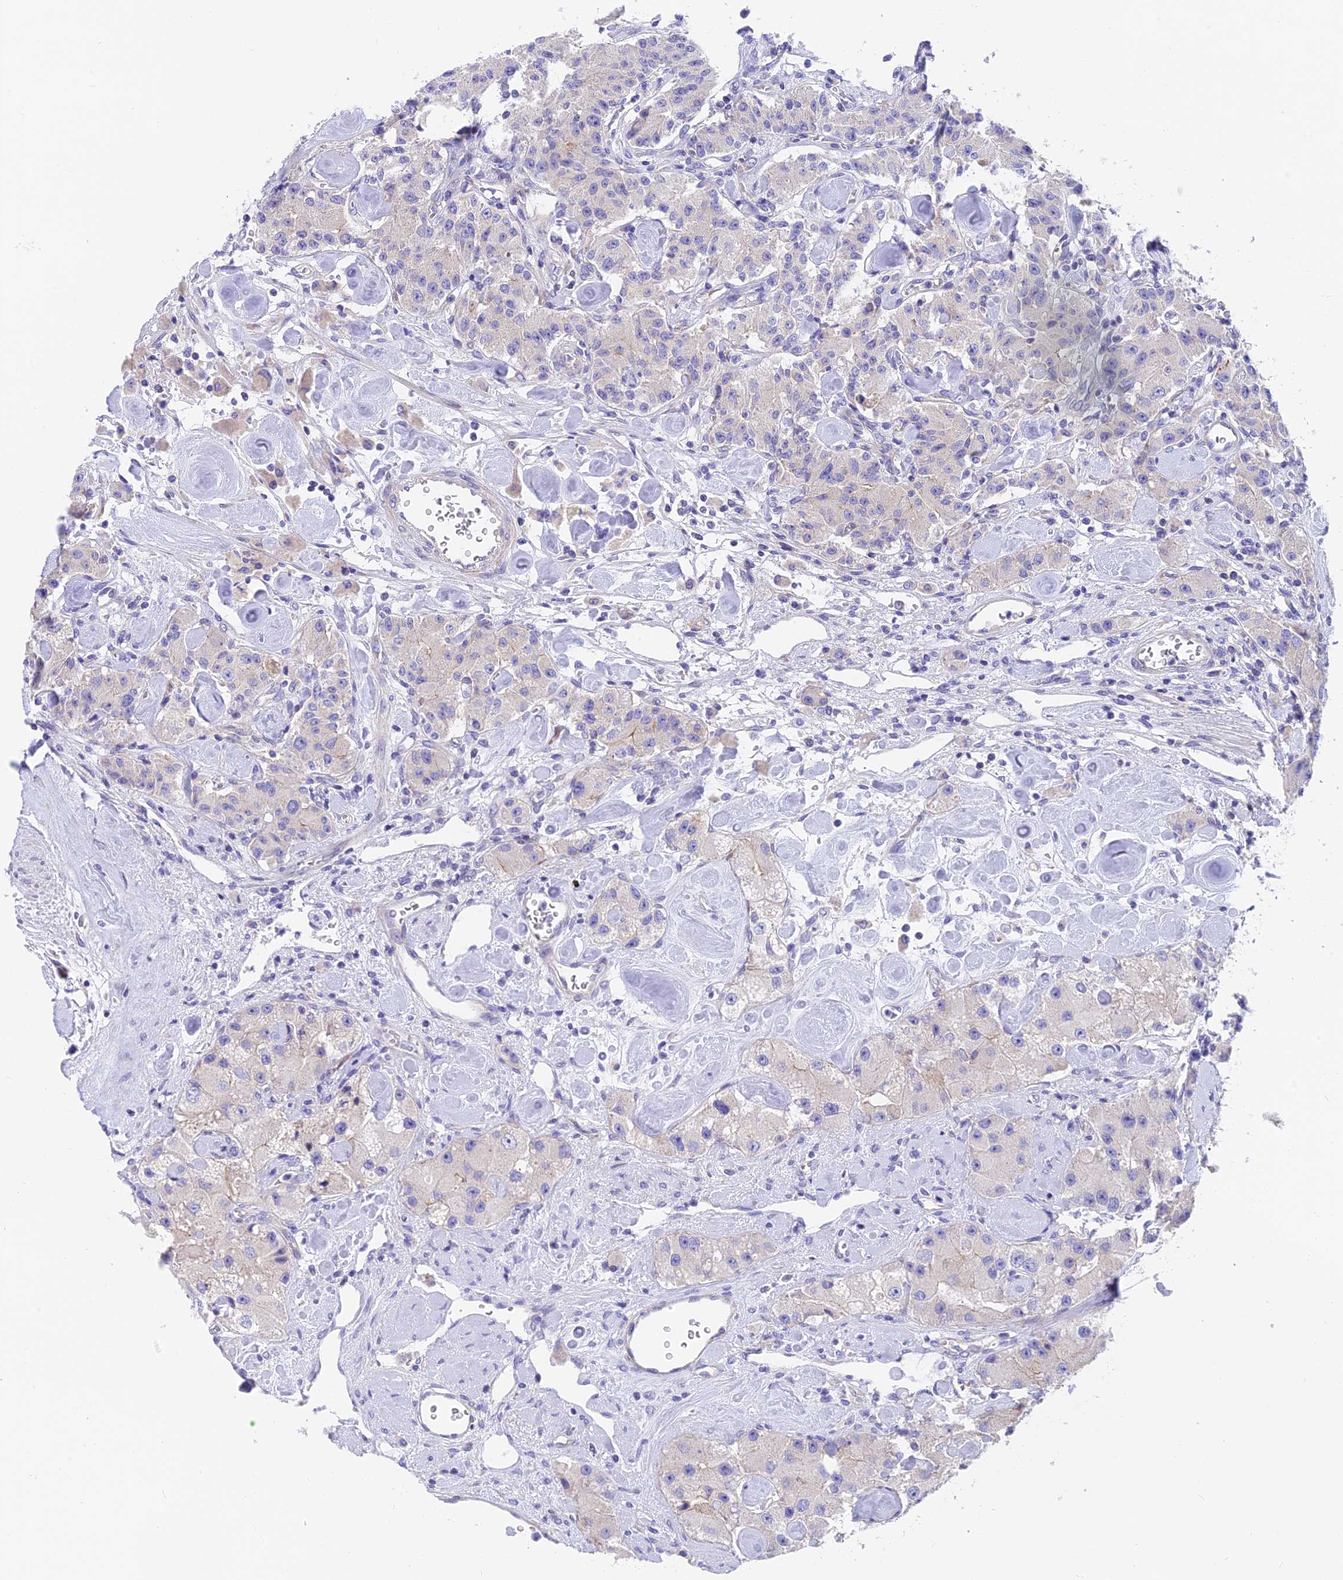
{"staining": {"intensity": "negative", "quantity": "none", "location": "none"}, "tissue": "carcinoid", "cell_type": "Tumor cells", "image_type": "cancer", "snomed": [{"axis": "morphology", "description": "Carcinoid, malignant, NOS"}, {"axis": "topography", "description": "Pancreas"}], "caption": "Immunohistochemical staining of human carcinoid reveals no significant staining in tumor cells.", "gene": "MVB12A", "patient": {"sex": "male", "age": 41}}